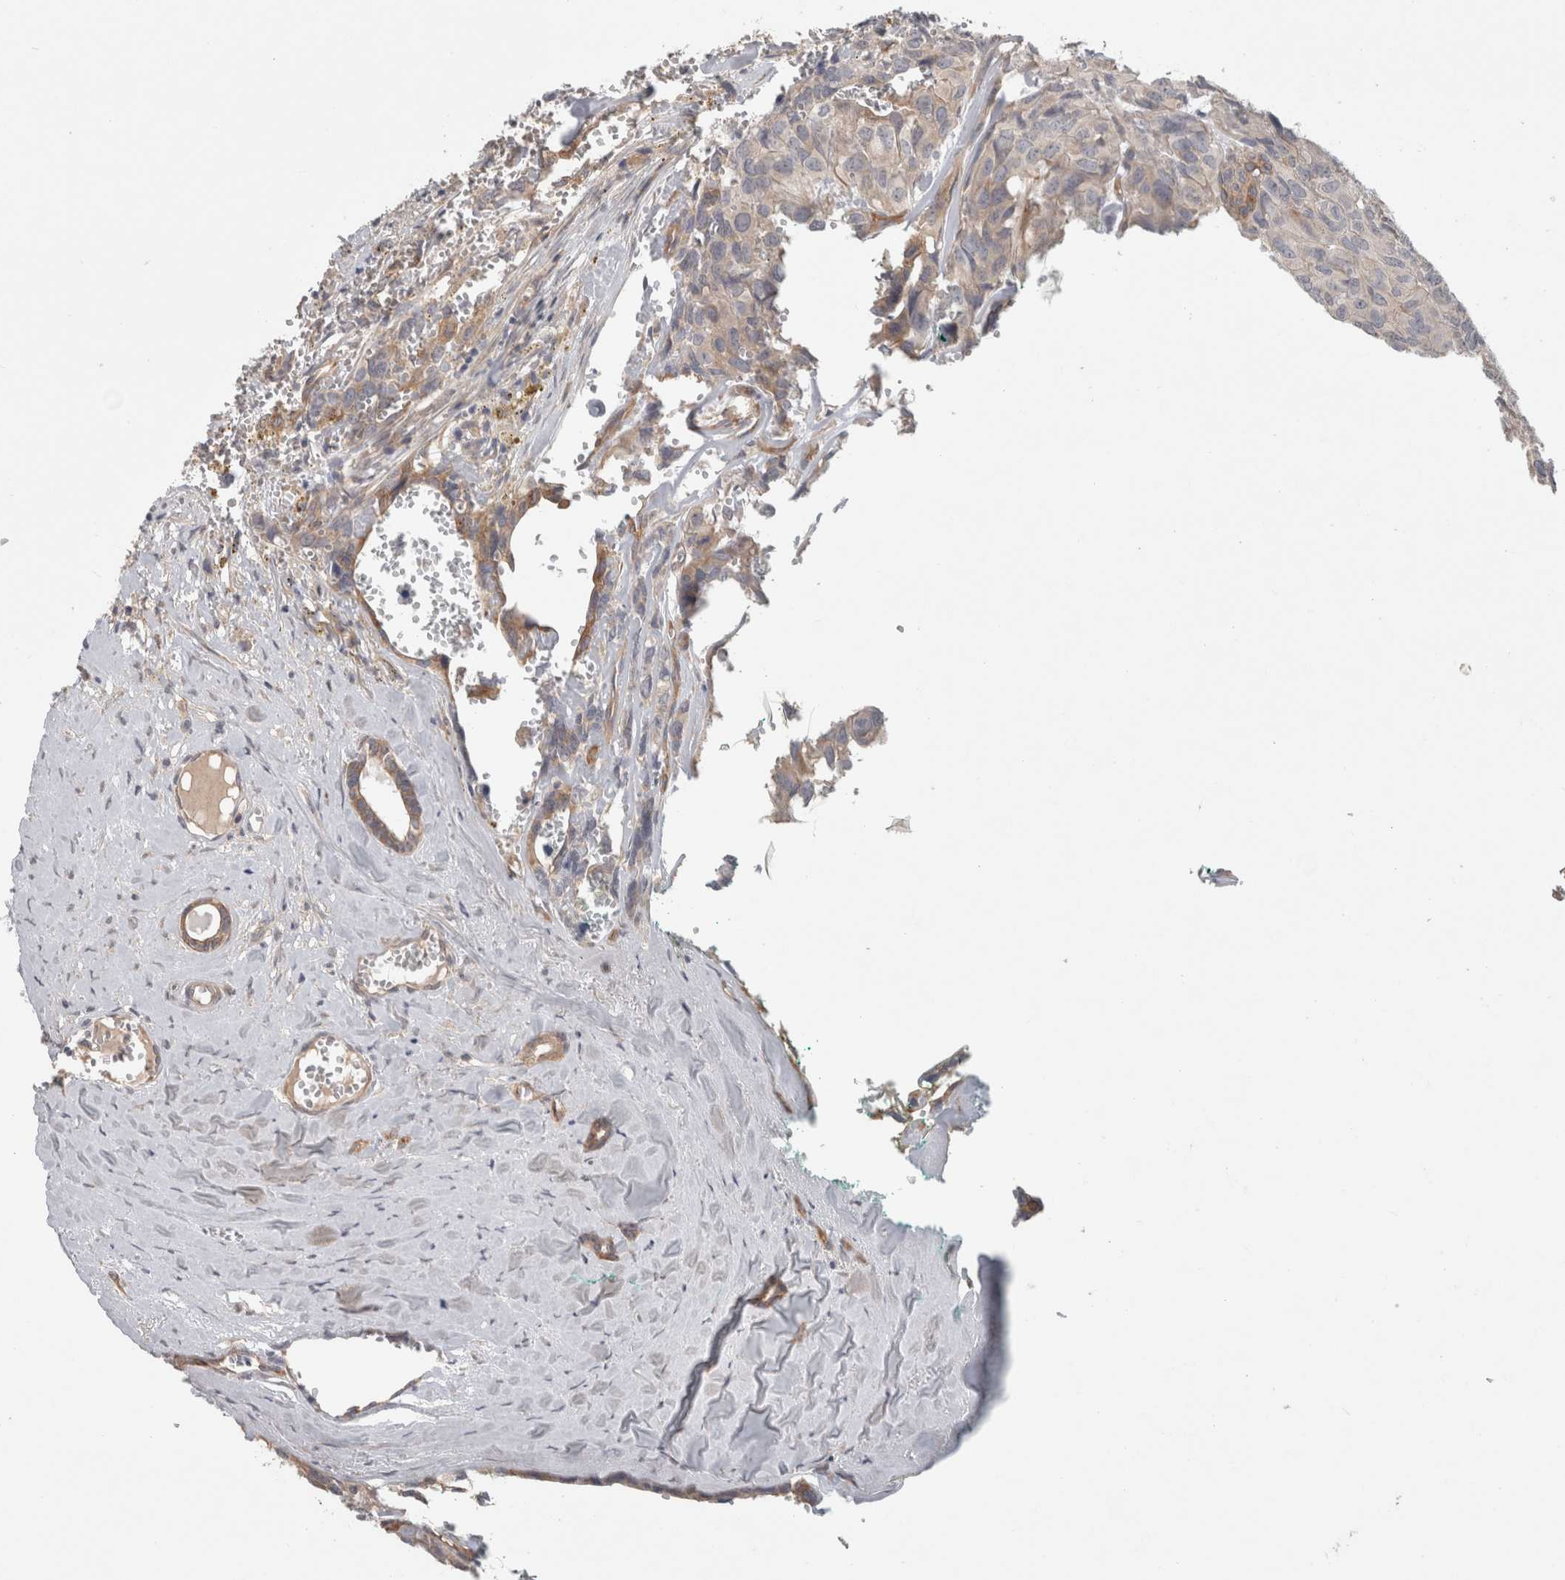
{"staining": {"intensity": "weak", "quantity": "25%-75%", "location": "cytoplasmic/membranous"}, "tissue": "head and neck cancer", "cell_type": "Tumor cells", "image_type": "cancer", "snomed": [{"axis": "morphology", "description": "Adenocarcinoma, NOS"}, {"axis": "topography", "description": "Salivary gland, NOS"}, {"axis": "topography", "description": "Head-Neck"}], "caption": "Protein expression analysis of human adenocarcinoma (head and neck) reveals weak cytoplasmic/membranous staining in about 25%-75% of tumor cells.", "gene": "RASAL2", "patient": {"sex": "female", "age": 76}}